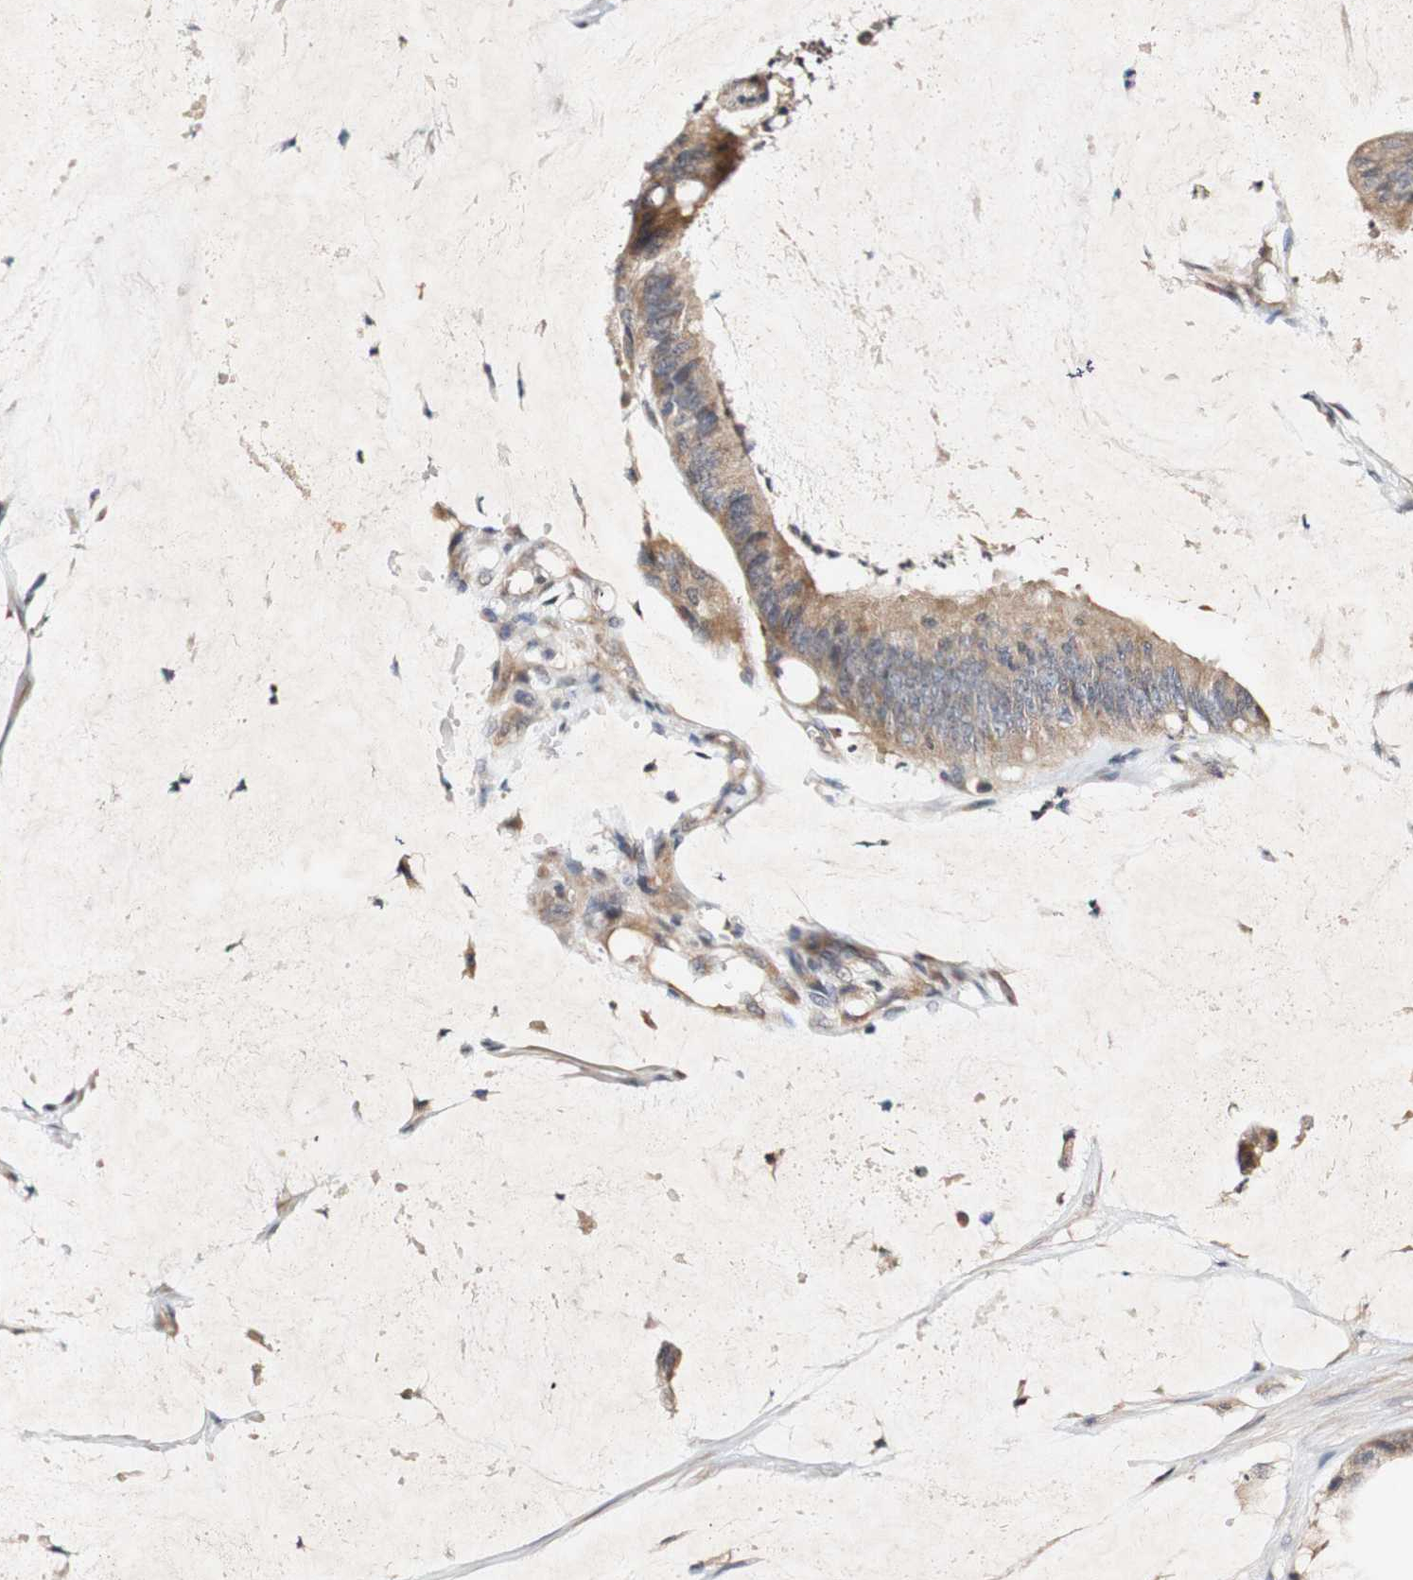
{"staining": {"intensity": "moderate", "quantity": ">75%", "location": "cytoplasmic/membranous"}, "tissue": "colorectal cancer", "cell_type": "Tumor cells", "image_type": "cancer", "snomed": [{"axis": "morphology", "description": "Adenocarcinoma, NOS"}, {"axis": "topography", "description": "Rectum"}], "caption": "Protein positivity by IHC shows moderate cytoplasmic/membranous positivity in about >75% of tumor cells in adenocarcinoma (colorectal).", "gene": "PIN1", "patient": {"sex": "female", "age": 66}}